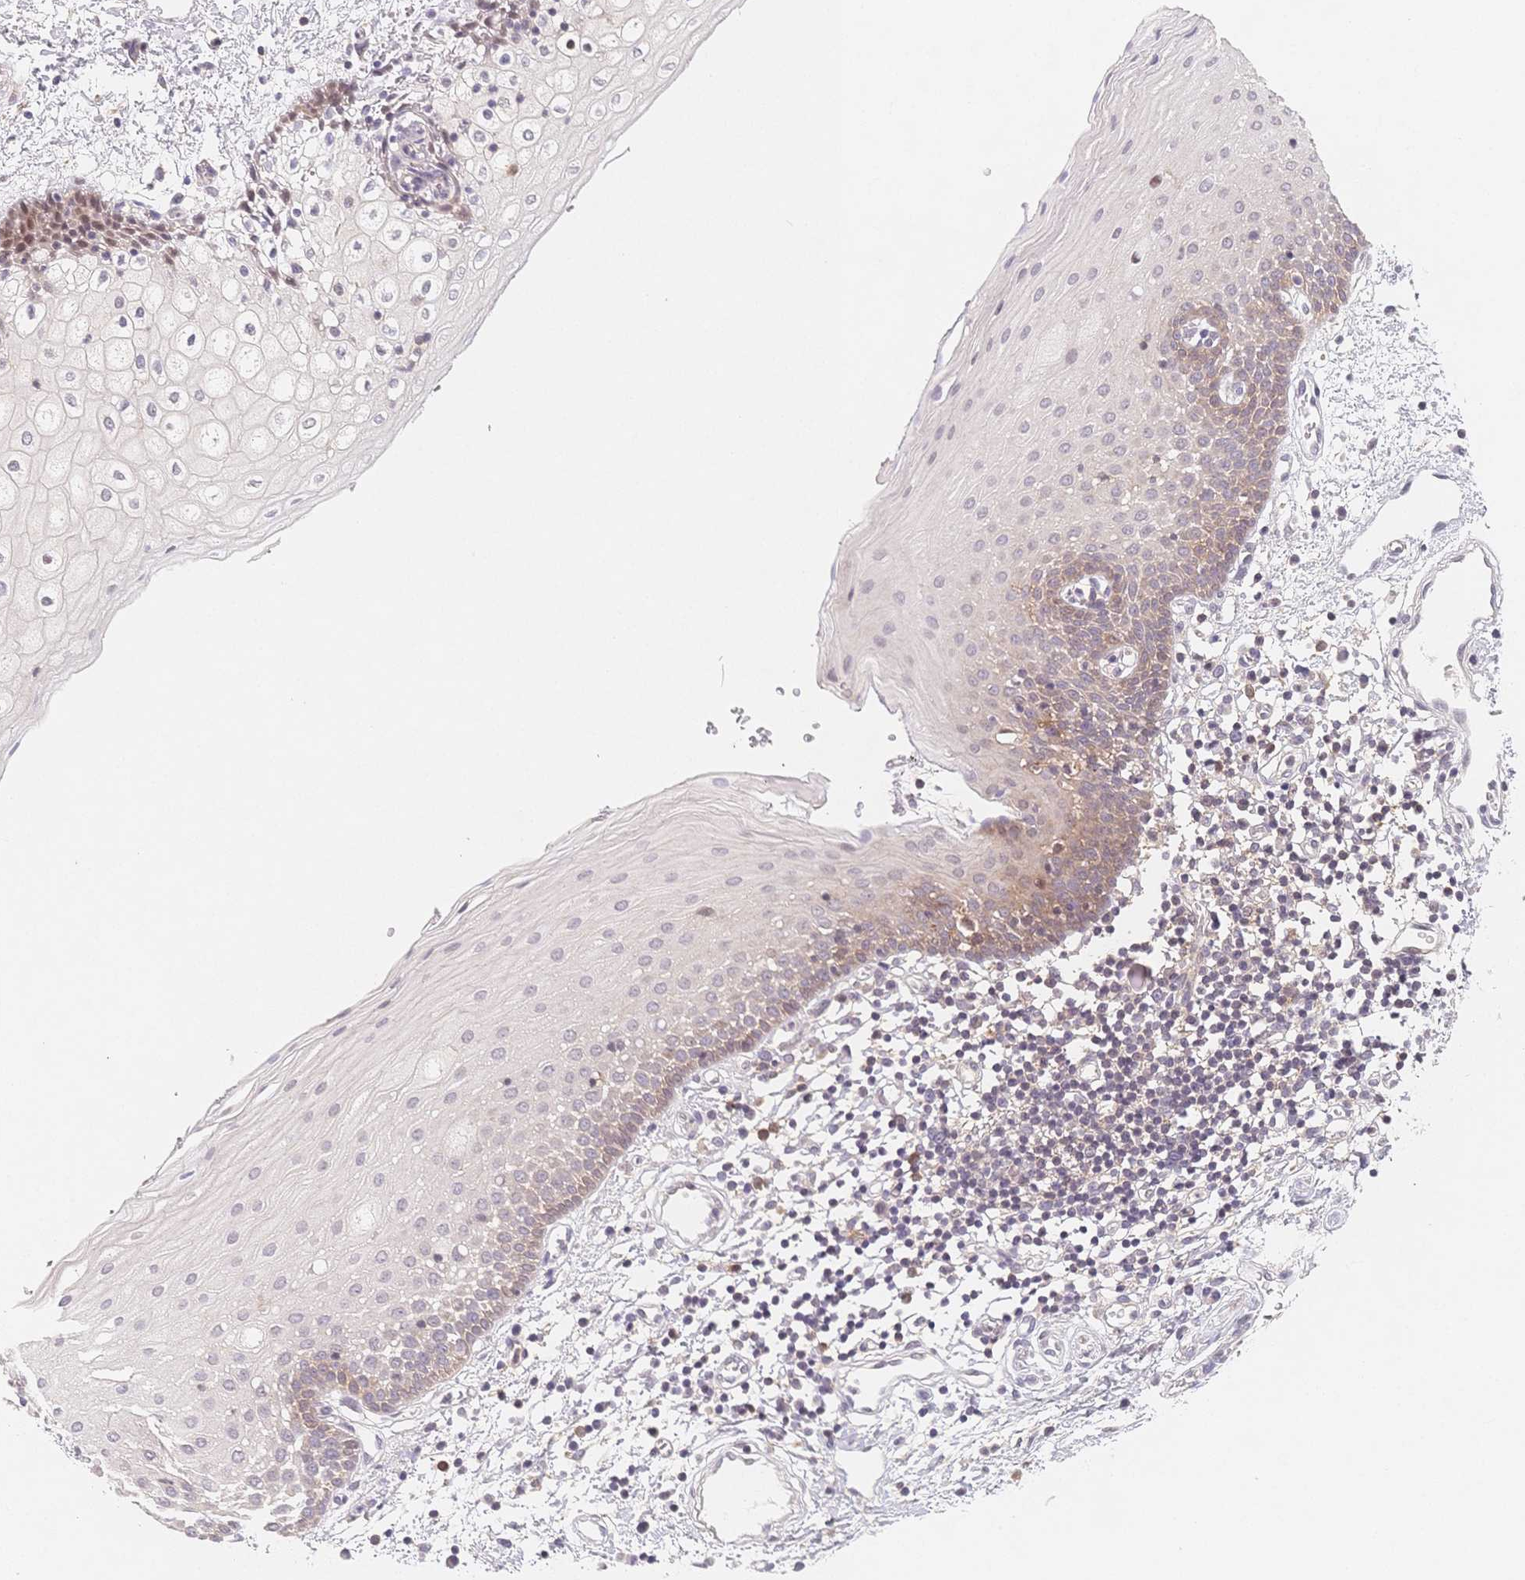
{"staining": {"intensity": "weak", "quantity": "<25%", "location": "cytoplasmic/membranous"}, "tissue": "oral mucosa", "cell_type": "Squamous epithelial cells", "image_type": "normal", "snomed": [{"axis": "morphology", "description": "Normal tissue, NOS"}, {"axis": "topography", "description": "Oral tissue"}], "caption": "DAB immunohistochemical staining of normal oral mucosa reveals no significant expression in squamous epithelial cells.", "gene": "C12orf75", "patient": {"sex": "female", "age": 43}}